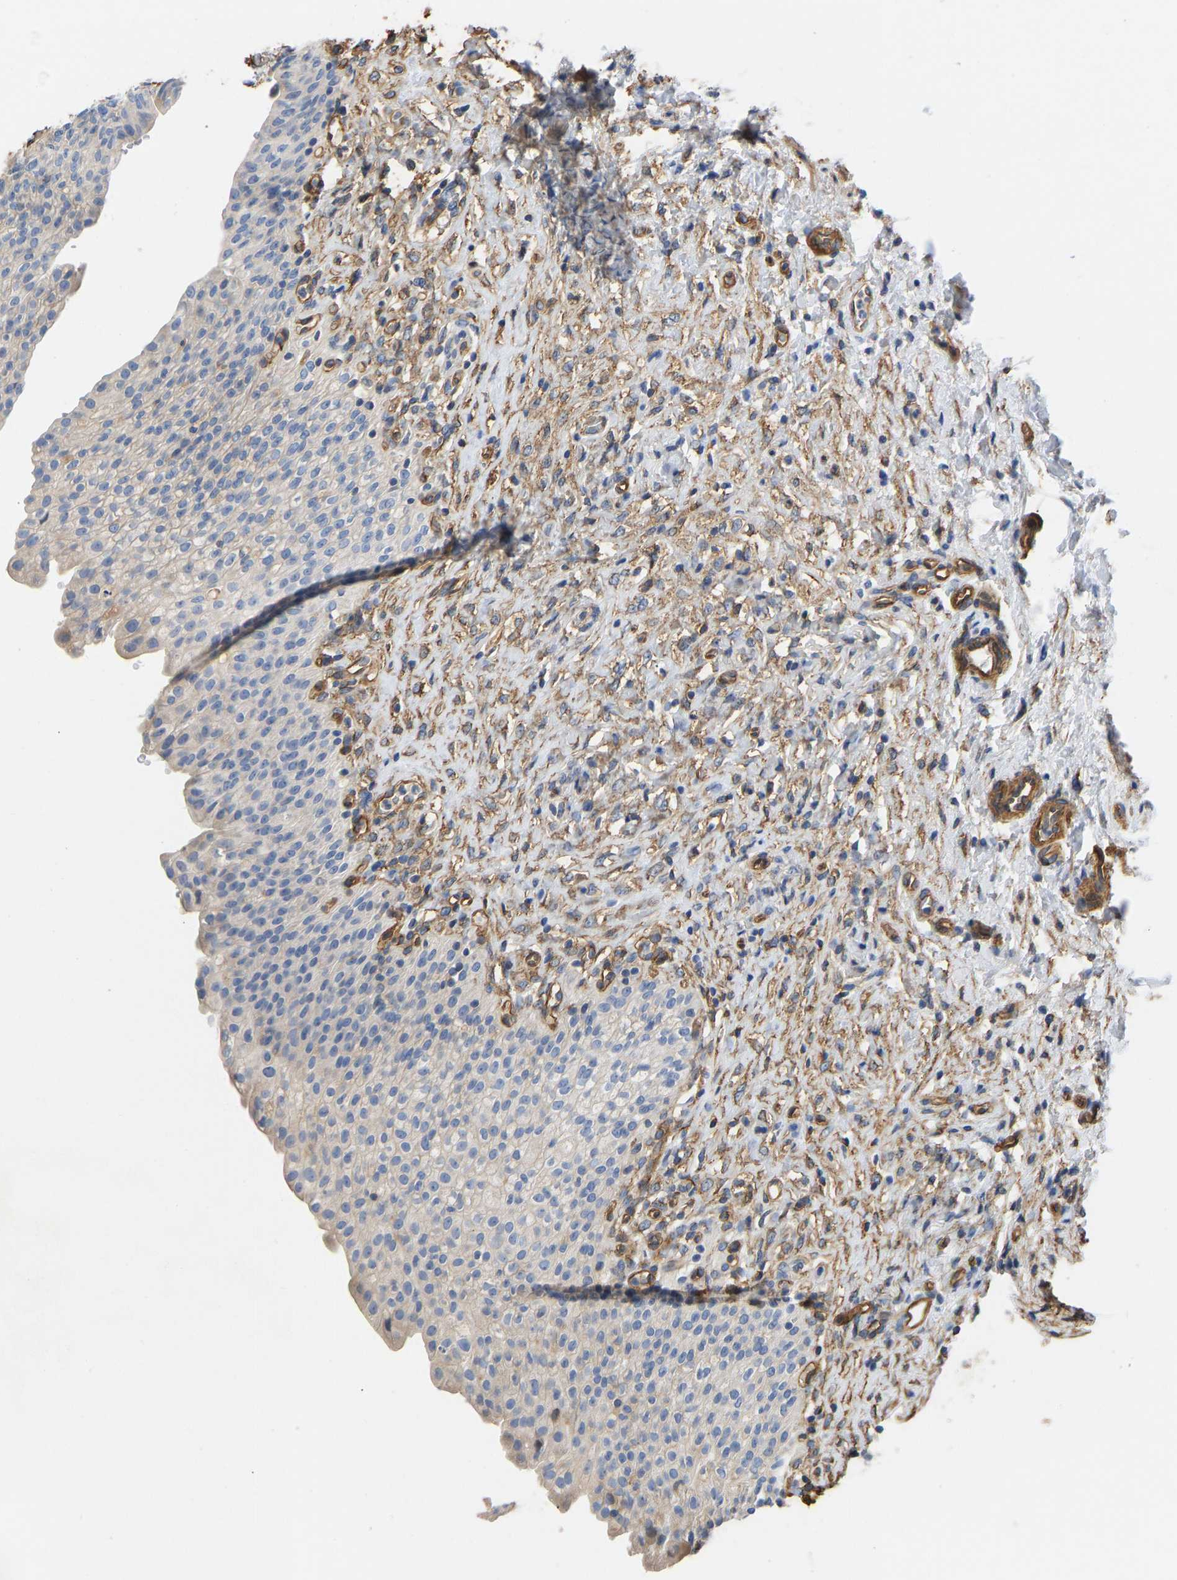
{"staining": {"intensity": "negative", "quantity": "none", "location": "none"}, "tissue": "urinary bladder", "cell_type": "Urothelial cells", "image_type": "normal", "snomed": [{"axis": "morphology", "description": "Urothelial carcinoma, High grade"}, {"axis": "topography", "description": "Urinary bladder"}], "caption": "IHC of benign human urinary bladder demonstrates no staining in urothelial cells. The staining was performed using DAB to visualize the protein expression in brown, while the nuclei were stained in blue with hematoxylin (Magnification: 20x).", "gene": "ELMO2", "patient": {"sex": "male", "age": 46}}